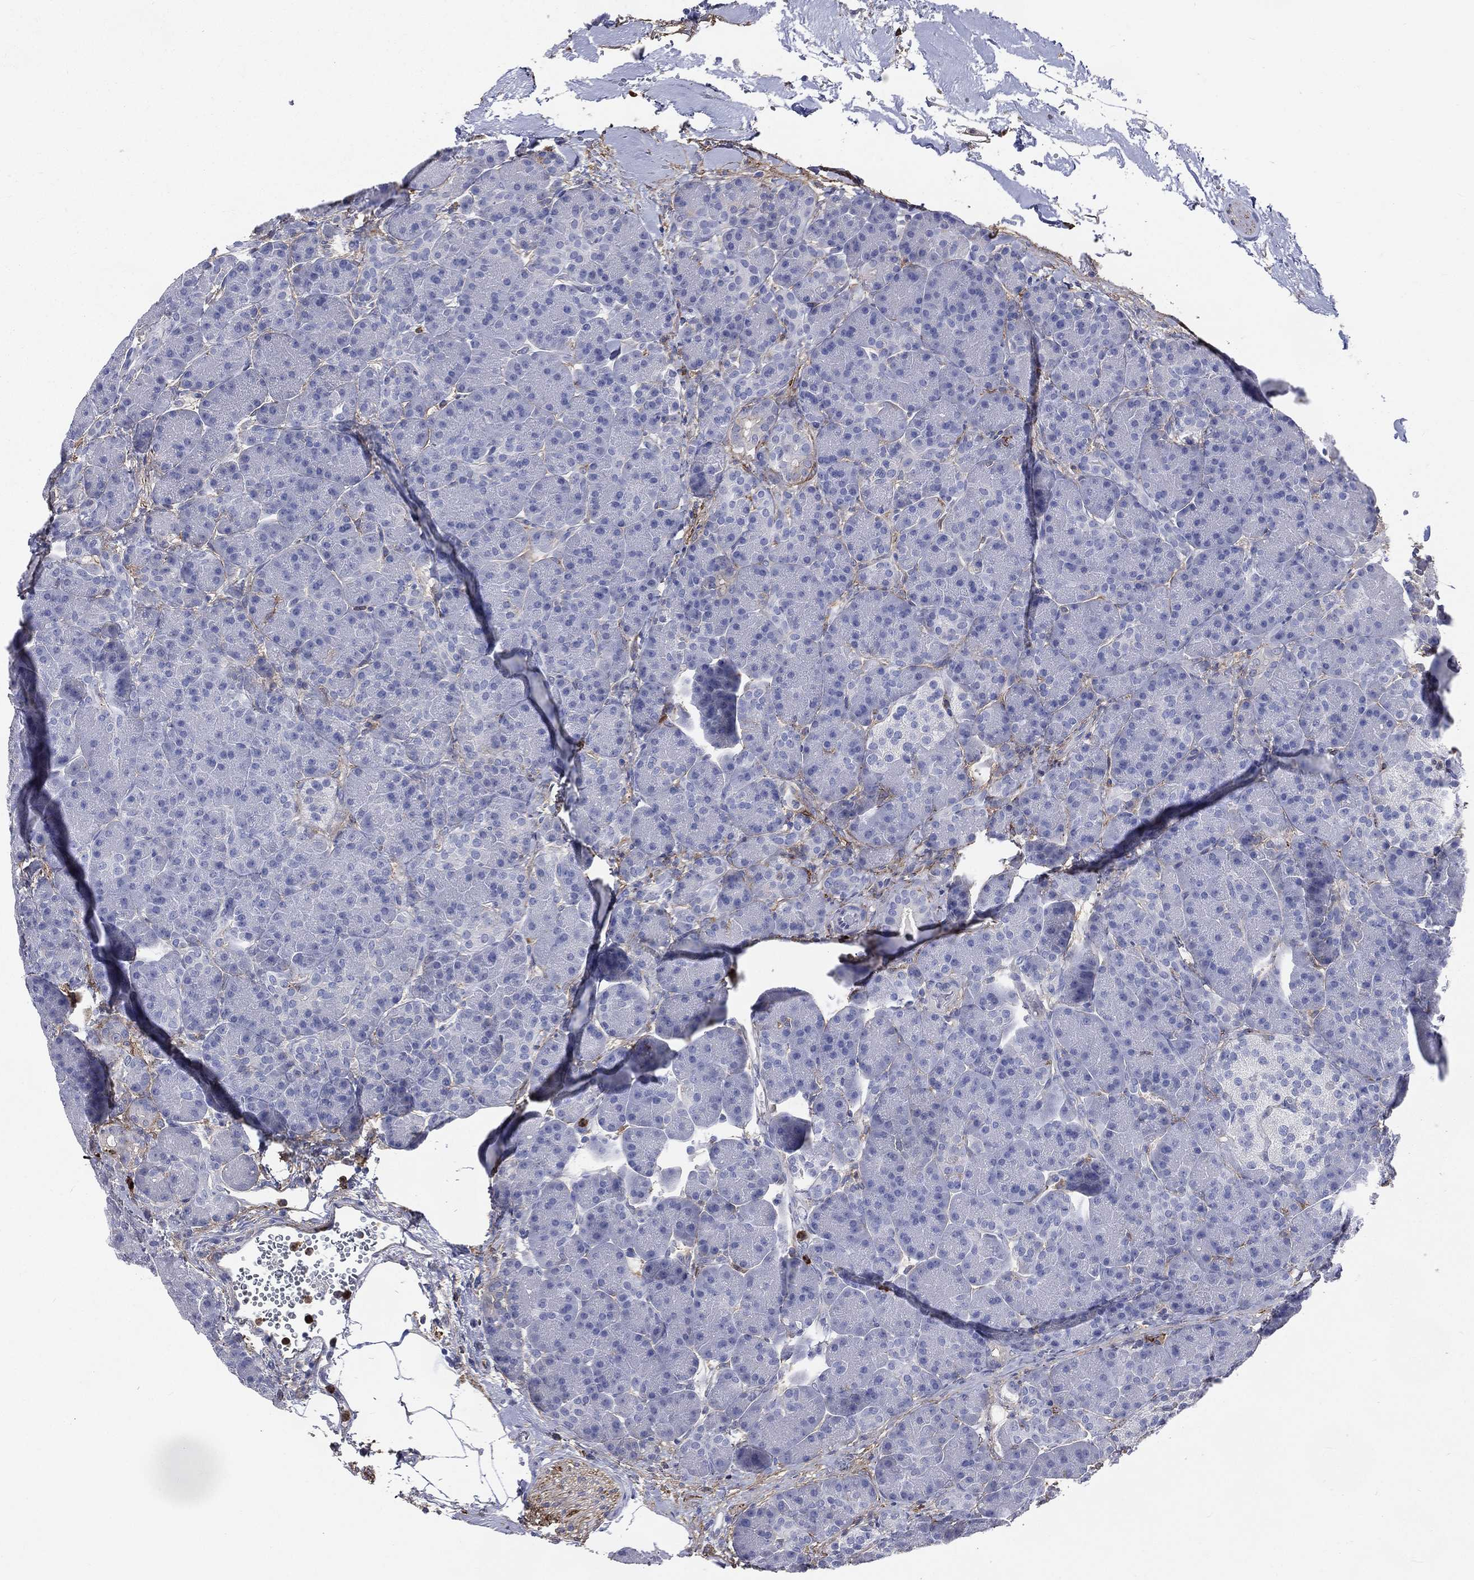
{"staining": {"intensity": "negative", "quantity": "none", "location": "none"}, "tissue": "pancreas", "cell_type": "Exocrine glandular cells", "image_type": "normal", "snomed": [{"axis": "morphology", "description": "Normal tissue, NOS"}, {"axis": "topography", "description": "Pancreas"}], "caption": "Protein analysis of normal pancreas shows no significant expression in exocrine glandular cells. (DAB (3,3'-diaminobenzidine) immunohistochemistry, high magnification).", "gene": "BASP1", "patient": {"sex": "female", "age": 63}}